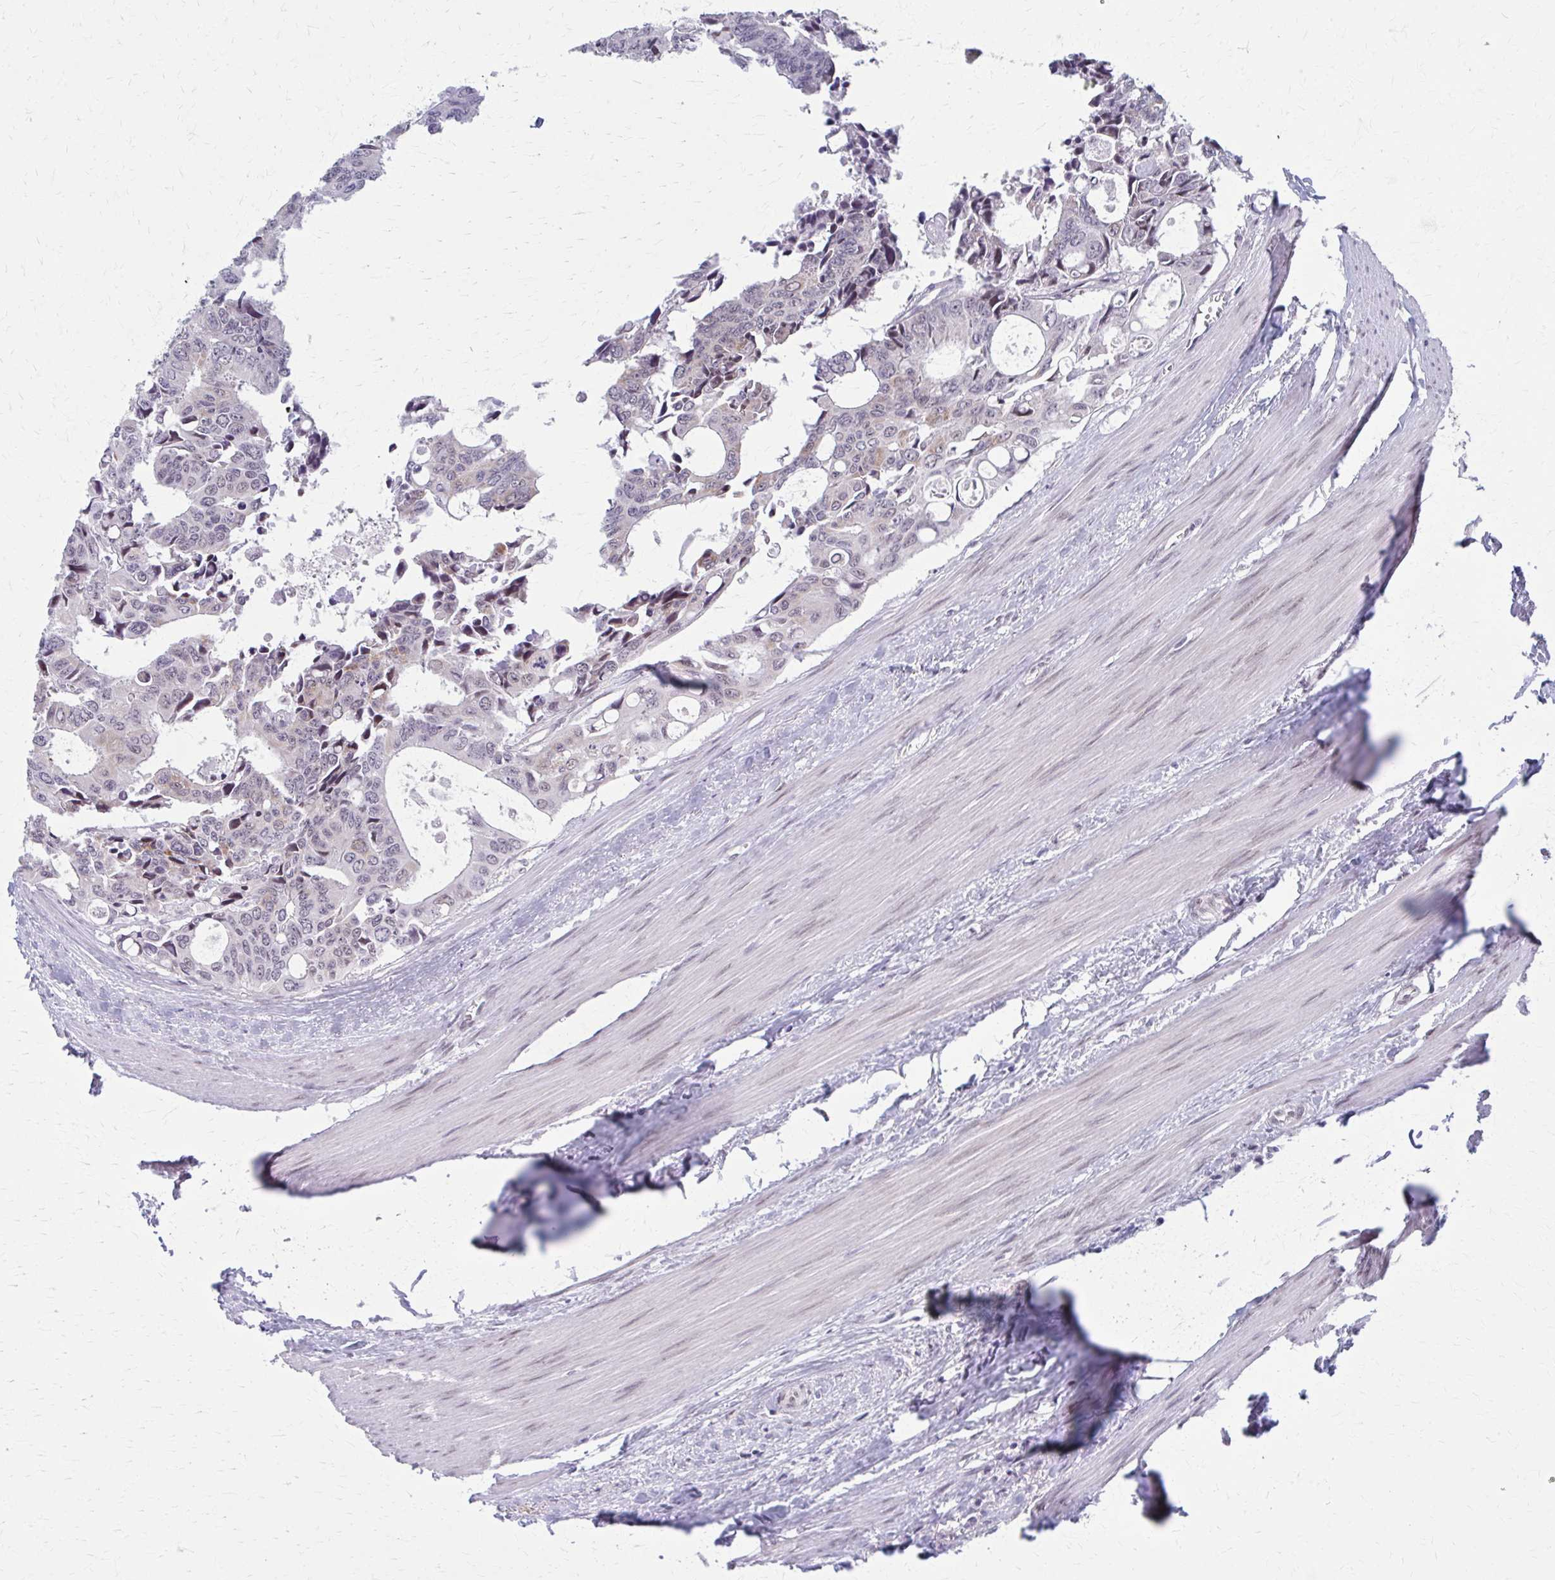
{"staining": {"intensity": "weak", "quantity": "25%-75%", "location": "nuclear"}, "tissue": "colorectal cancer", "cell_type": "Tumor cells", "image_type": "cancer", "snomed": [{"axis": "morphology", "description": "Adenocarcinoma, NOS"}, {"axis": "topography", "description": "Rectum"}], "caption": "Approximately 25%-75% of tumor cells in human adenocarcinoma (colorectal) demonstrate weak nuclear protein positivity as visualized by brown immunohistochemical staining.", "gene": "SETBP1", "patient": {"sex": "male", "age": 76}}